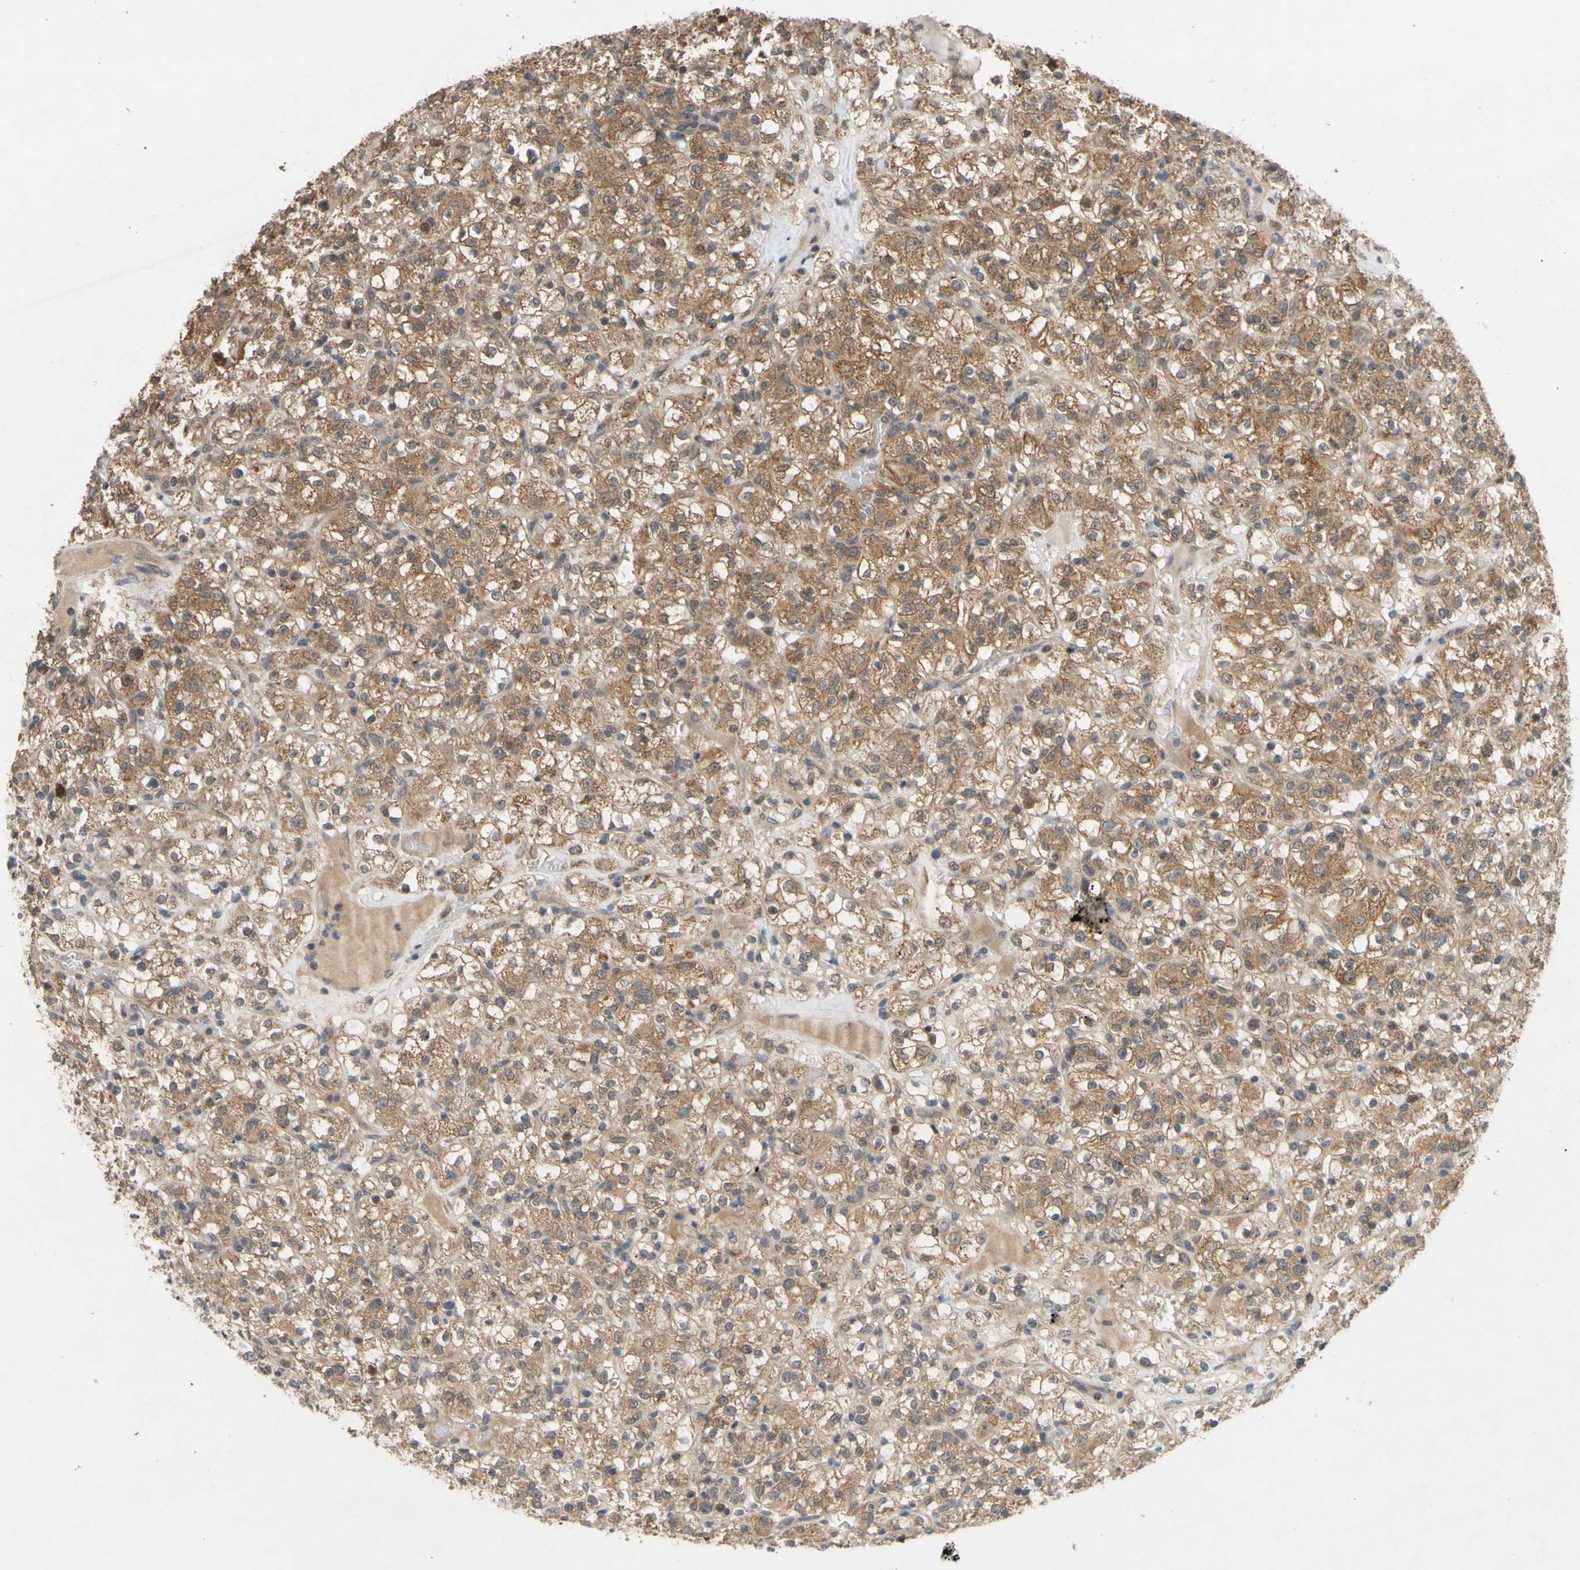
{"staining": {"intensity": "moderate", "quantity": ">75%", "location": "cytoplasmic/membranous"}, "tissue": "renal cancer", "cell_type": "Tumor cells", "image_type": "cancer", "snomed": [{"axis": "morphology", "description": "Normal tissue, NOS"}, {"axis": "morphology", "description": "Adenocarcinoma, NOS"}, {"axis": "topography", "description": "Kidney"}], "caption": "This is an image of IHC staining of adenocarcinoma (renal), which shows moderate staining in the cytoplasmic/membranous of tumor cells.", "gene": "CD164", "patient": {"sex": "female", "age": 72}}